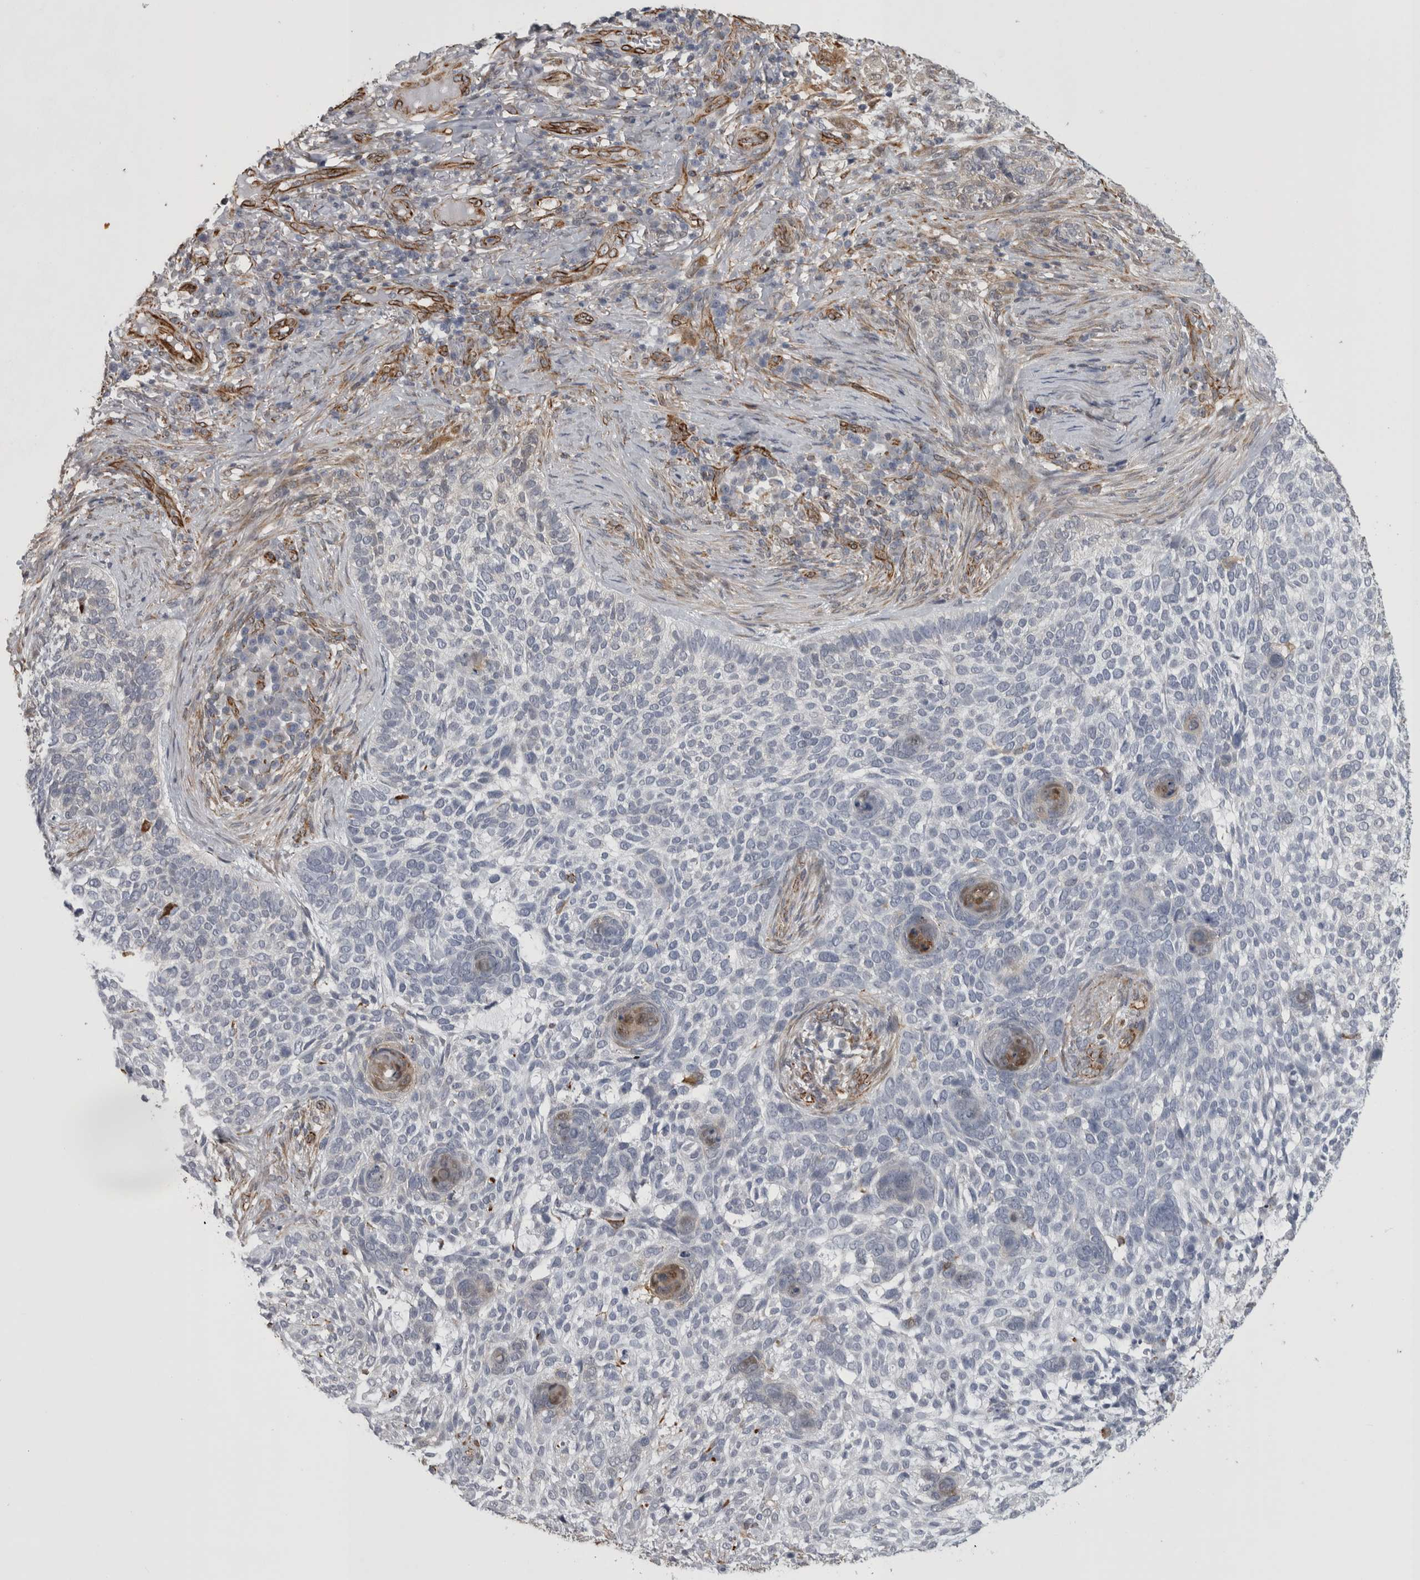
{"staining": {"intensity": "negative", "quantity": "none", "location": "none"}, "tissue": "skin cancer", "cell_type": "Tumor cells", "image_type": "cancer", "snomed": [{"axis": "morphology", "description": "Basal cell carcinoma"}, {"axis": "topography", "description": "Skin"}], "caption": "Tumor cells are negative for brown protein staining in skin cancer.", "gene": "ACOT7", "patient": {"sex": "female", "age": 64}}